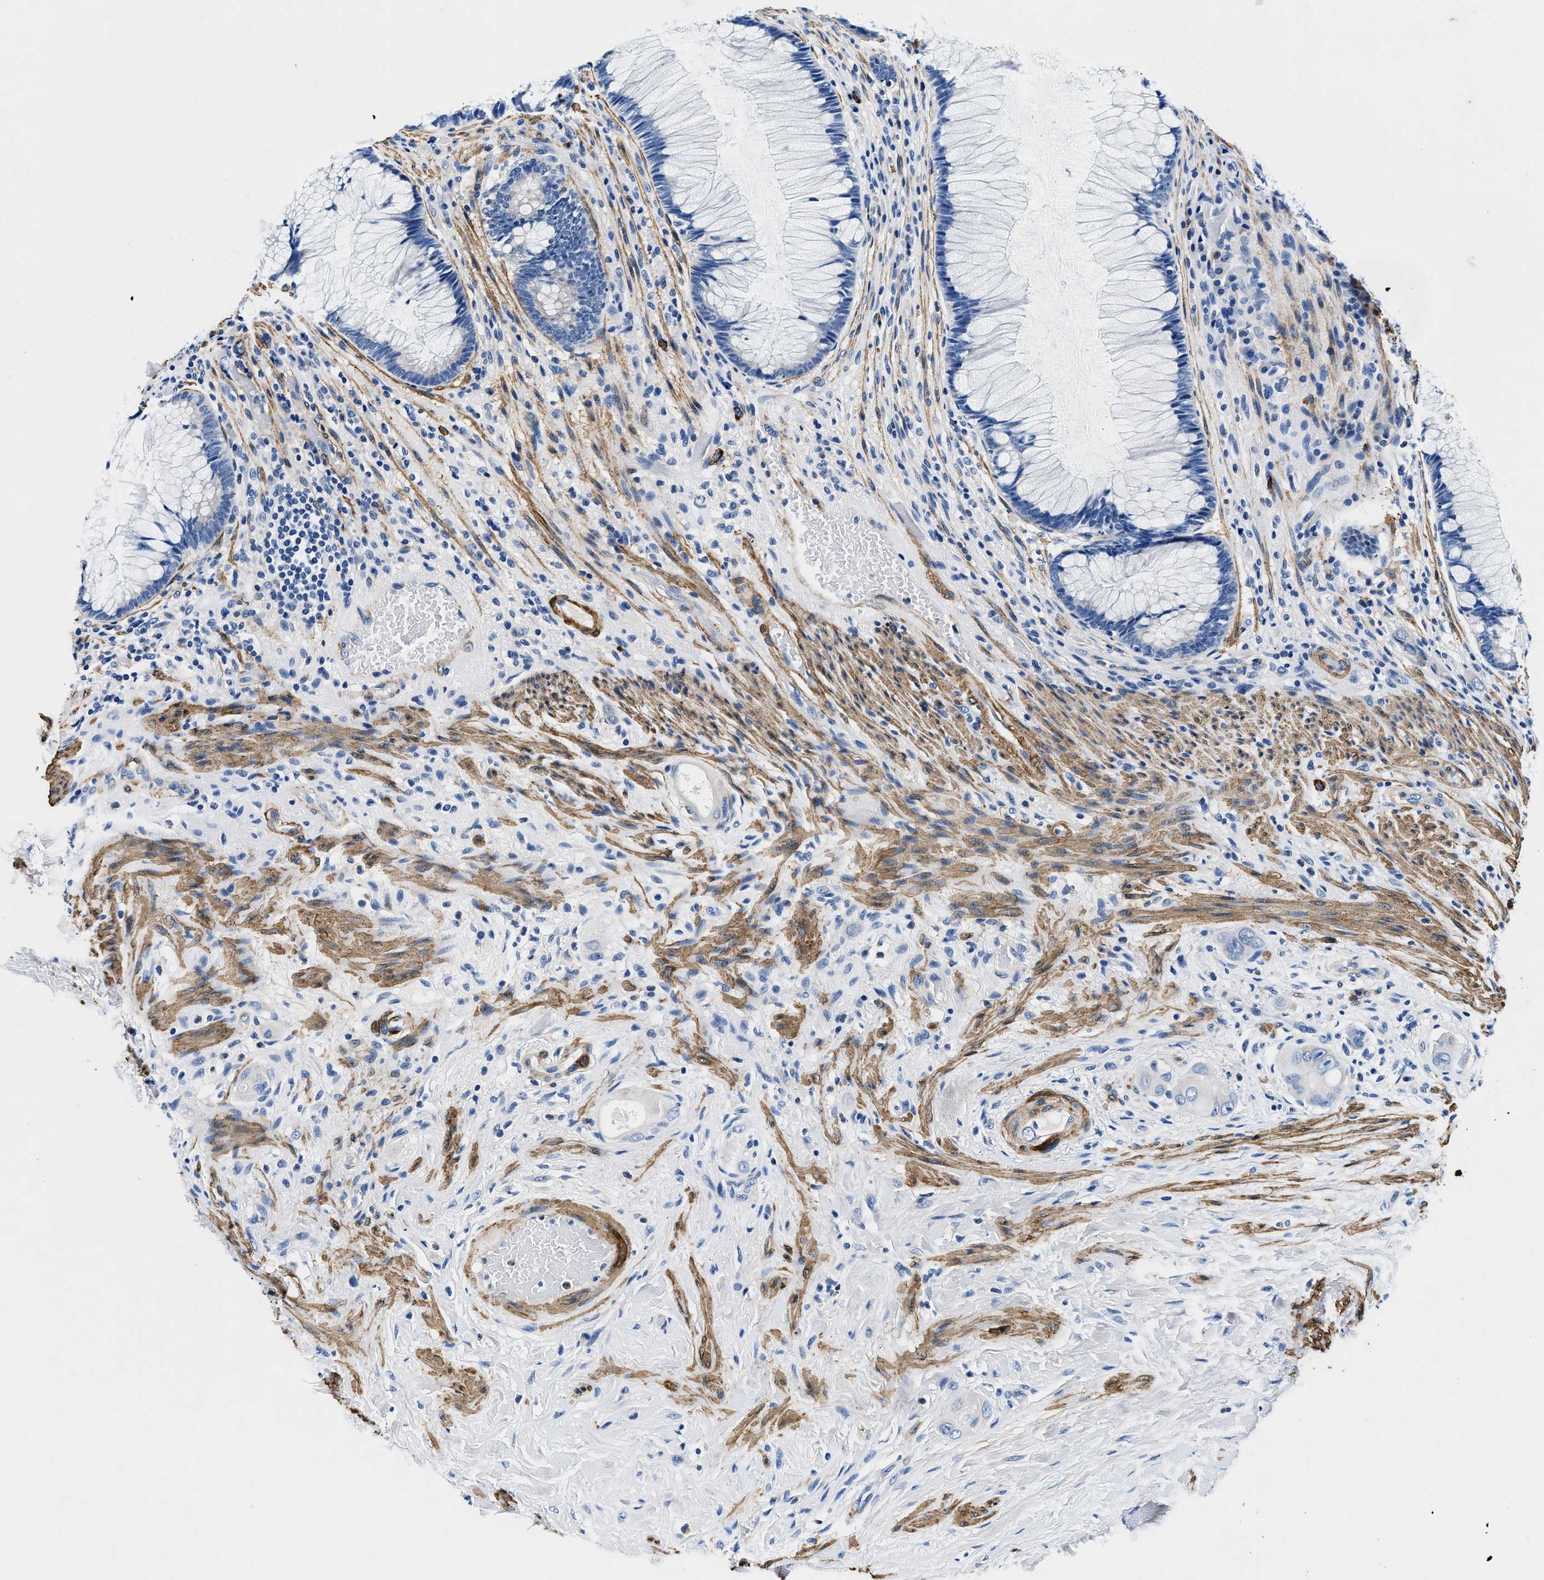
{"staining": {"intensity": "negative", "quantity": "none", "location": "none"}, "tissue": "colorectal cancer", "cell_type": "Tumor cells", "image_type": "cancer", "snomed": [{"axis": "morphology", "description": "Adenocarcinoma, NOS"}, {"axis": "topography", "description": "Rectum"}], "caption": "Tumor cells show no significant expression in colorectal cancer (adenocarcinoma). (Immunohistochemistry (ihc), brightfield microscopy, high magnification).", "gene": "TEX261", "patient": {"sex": "male", "age": 51}}